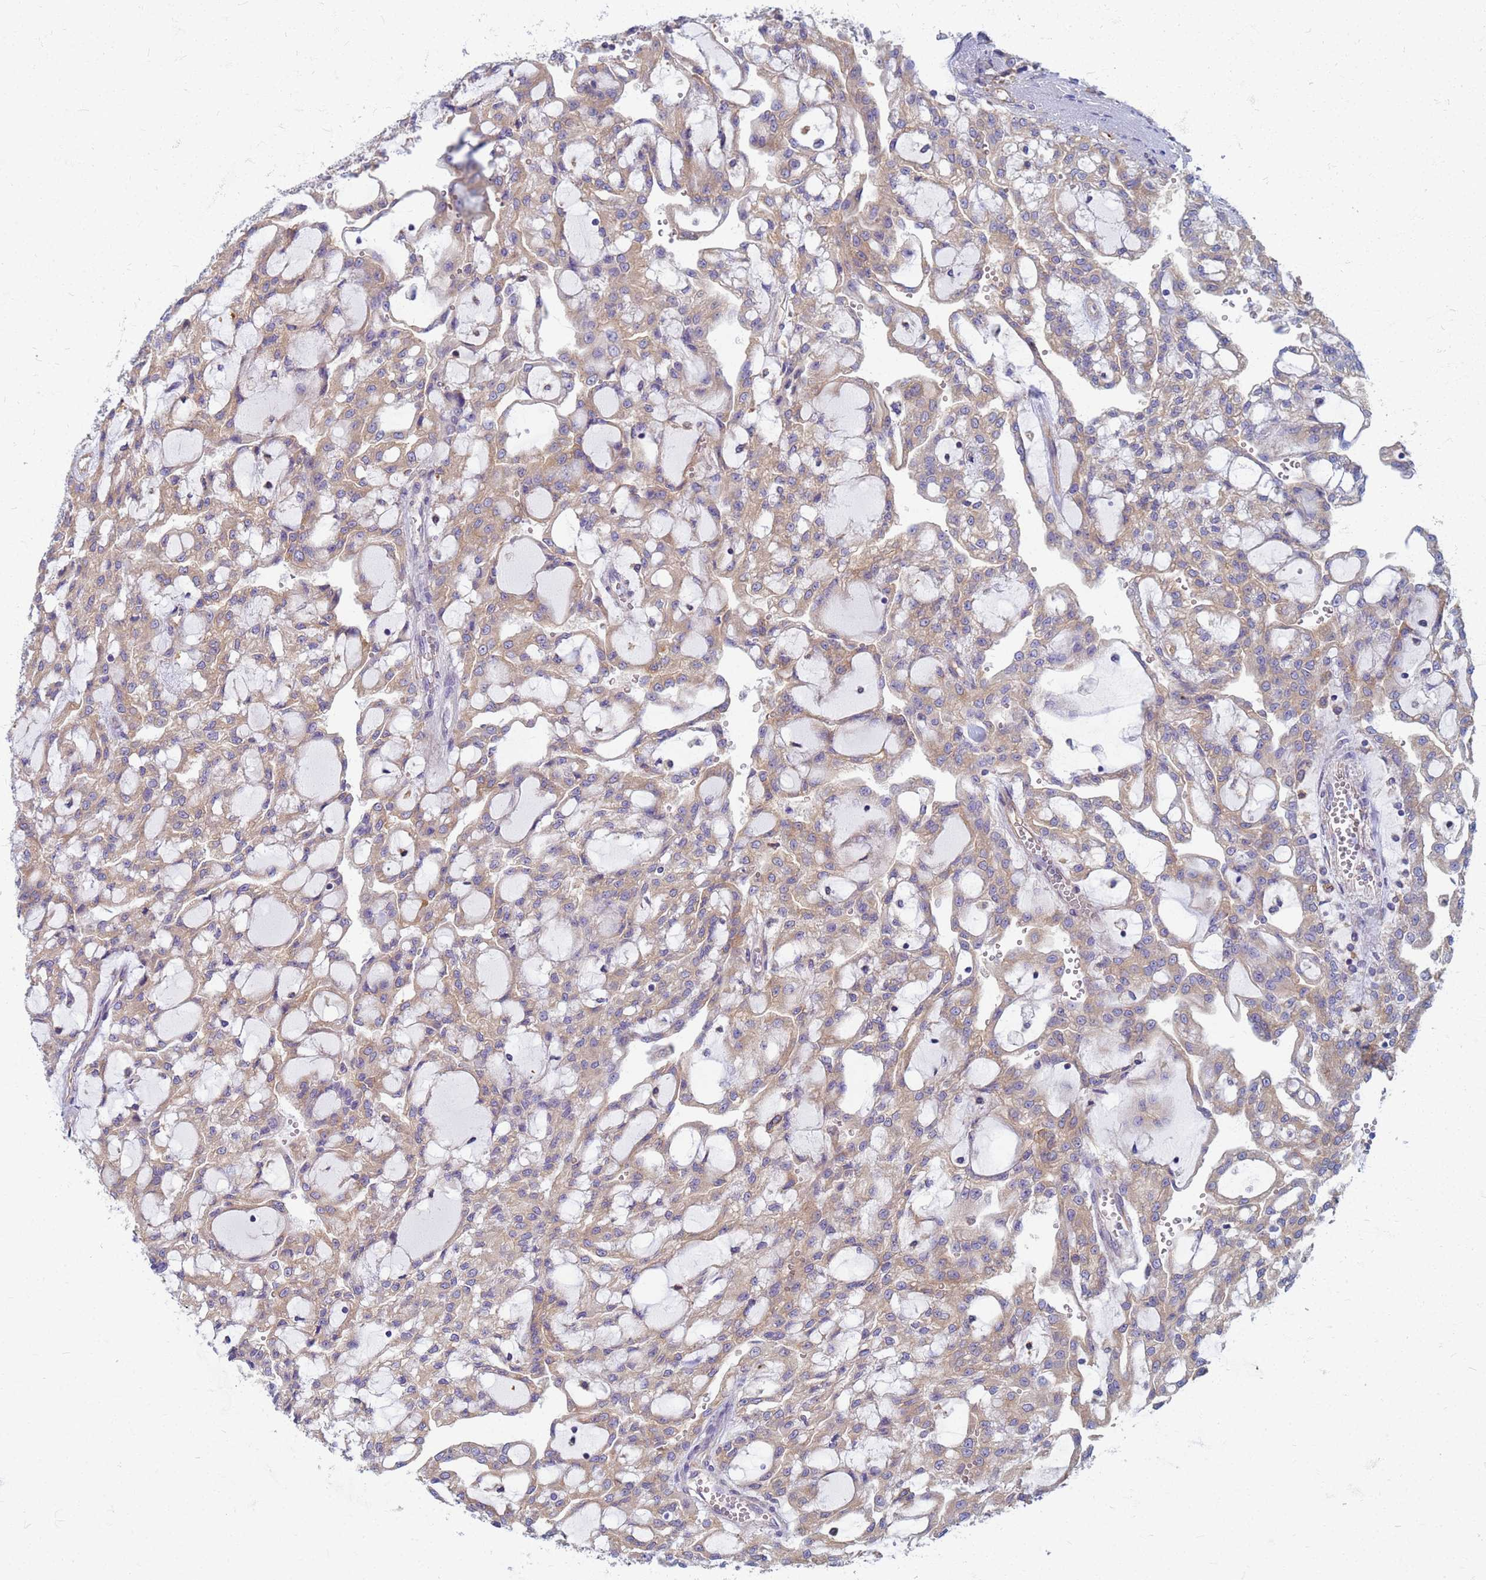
{"staining": {"intensity": "weak", "quantity": ">75%", "location": "cytoplasmic/membranous"}, "tissue": "renal cancer", "cell_type": "Tumor cells", "image_type": "cancer", "snomed": [{"axis": "morphology", "description": "Adenocarcinoma, NOS"}, {"axis": "topography", "description": "Kidney"}], "caption": "A histopathology image of renal cancer stained for a protein shows weak cytoplasmic/membranous brown staining in tumor cells.", "gene": "EEA1", "patient": {"sex": "male", "age": 63}}